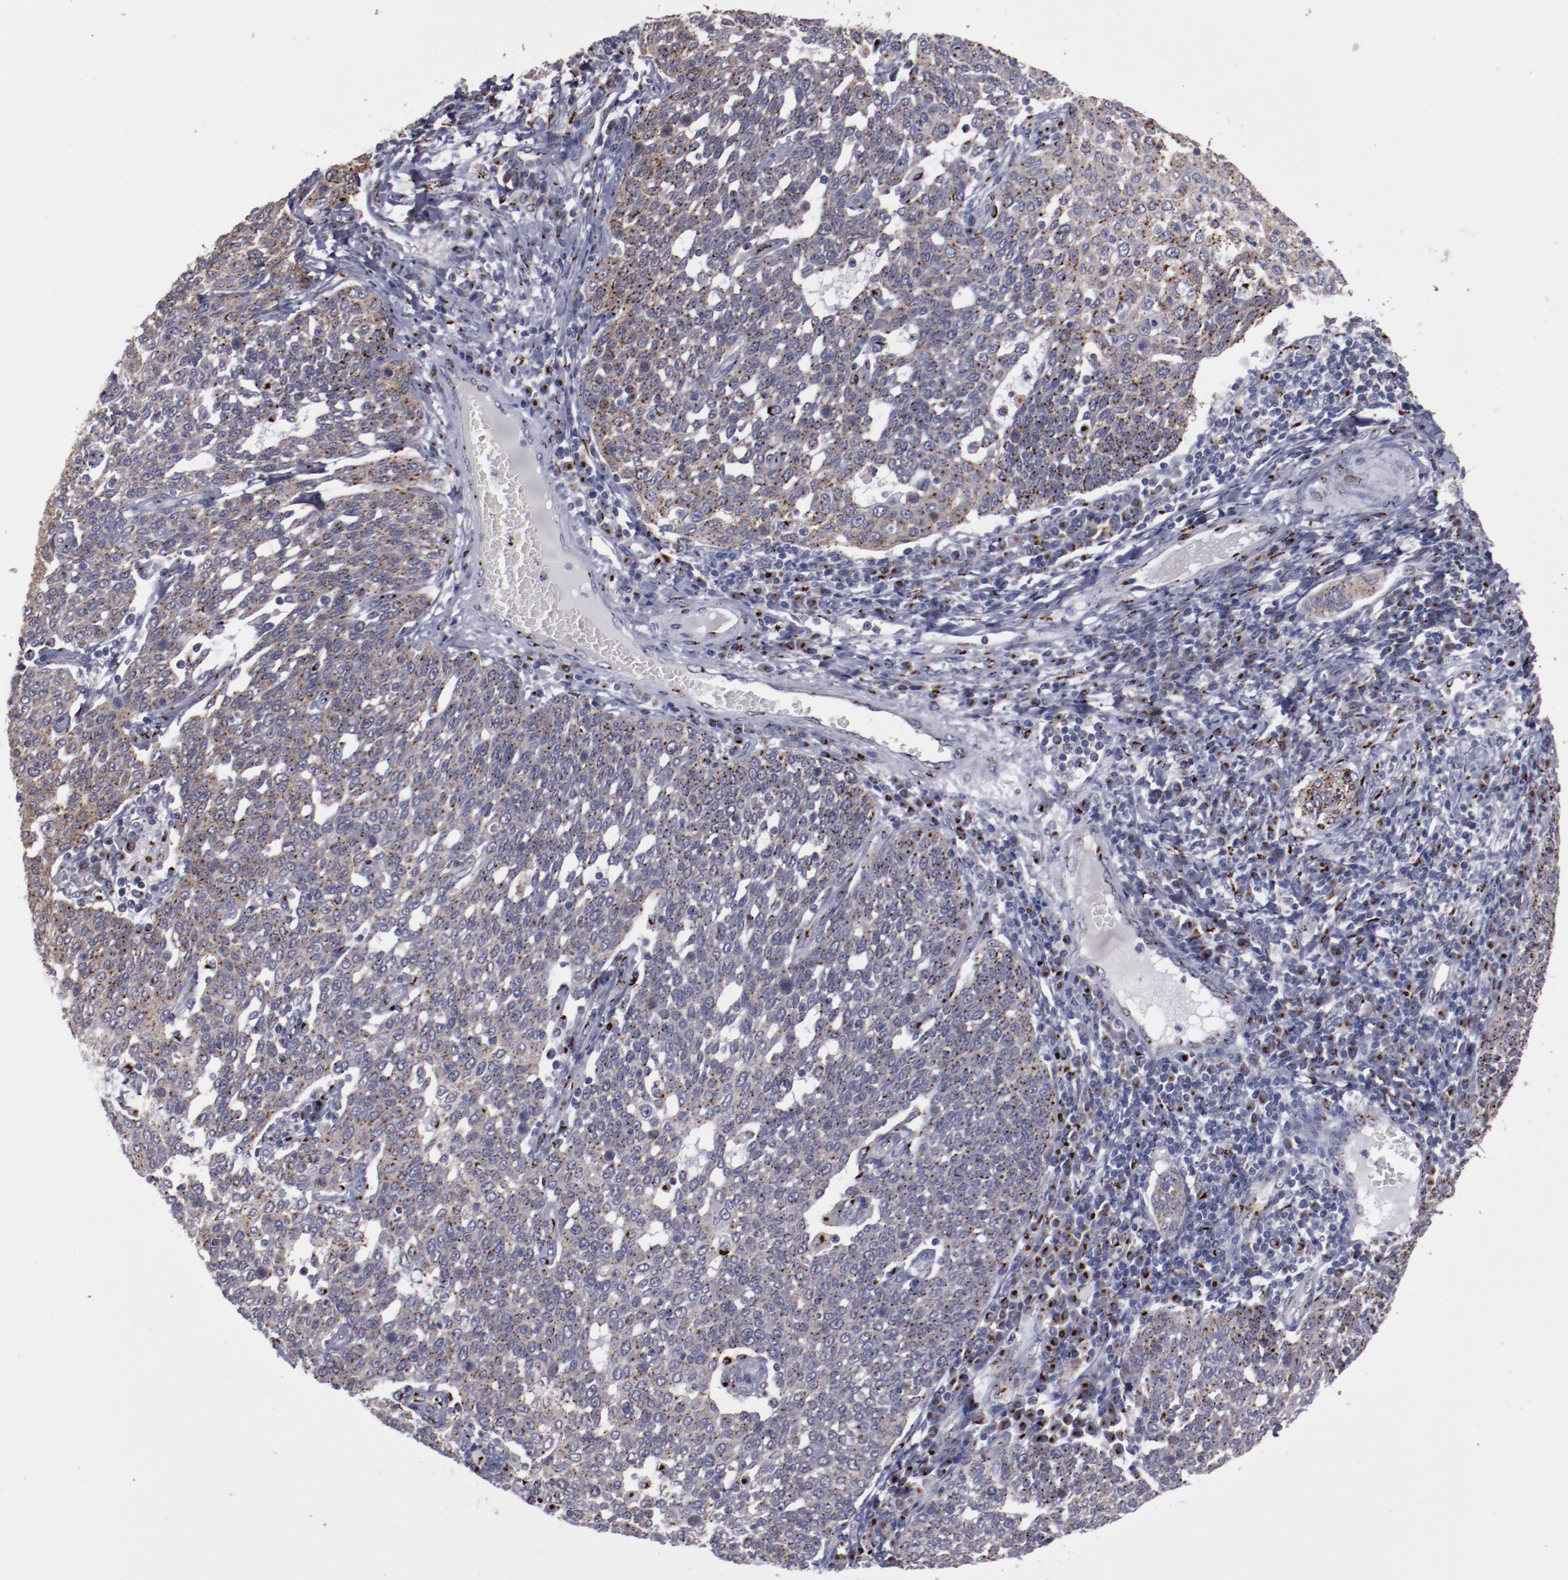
{"staining": {"intensity": "strong", "quantity": ">75%", "location": "cytoplasmic/membranous"}, "tissue": "cervical cancer", "cell_type": "Tumor cells", "image_type": "cancer", "snomed": [{"axis": "morphology", "description": "Squamous cell carcinoma, NOS"}, {"axis": "topography", "description": "Cervix"}], "caption": "Brown immunohistochemical staining in human squamous cell carcinoma (cervical) shows strong cytoplasmic/membranous positivity in approximately >75% of tumor cells. (DAB IHC, brown staining for protein, blue staining for nuclei).", "gene": "GOLIM4", "patient": {"sex": "female", "age": 34}}